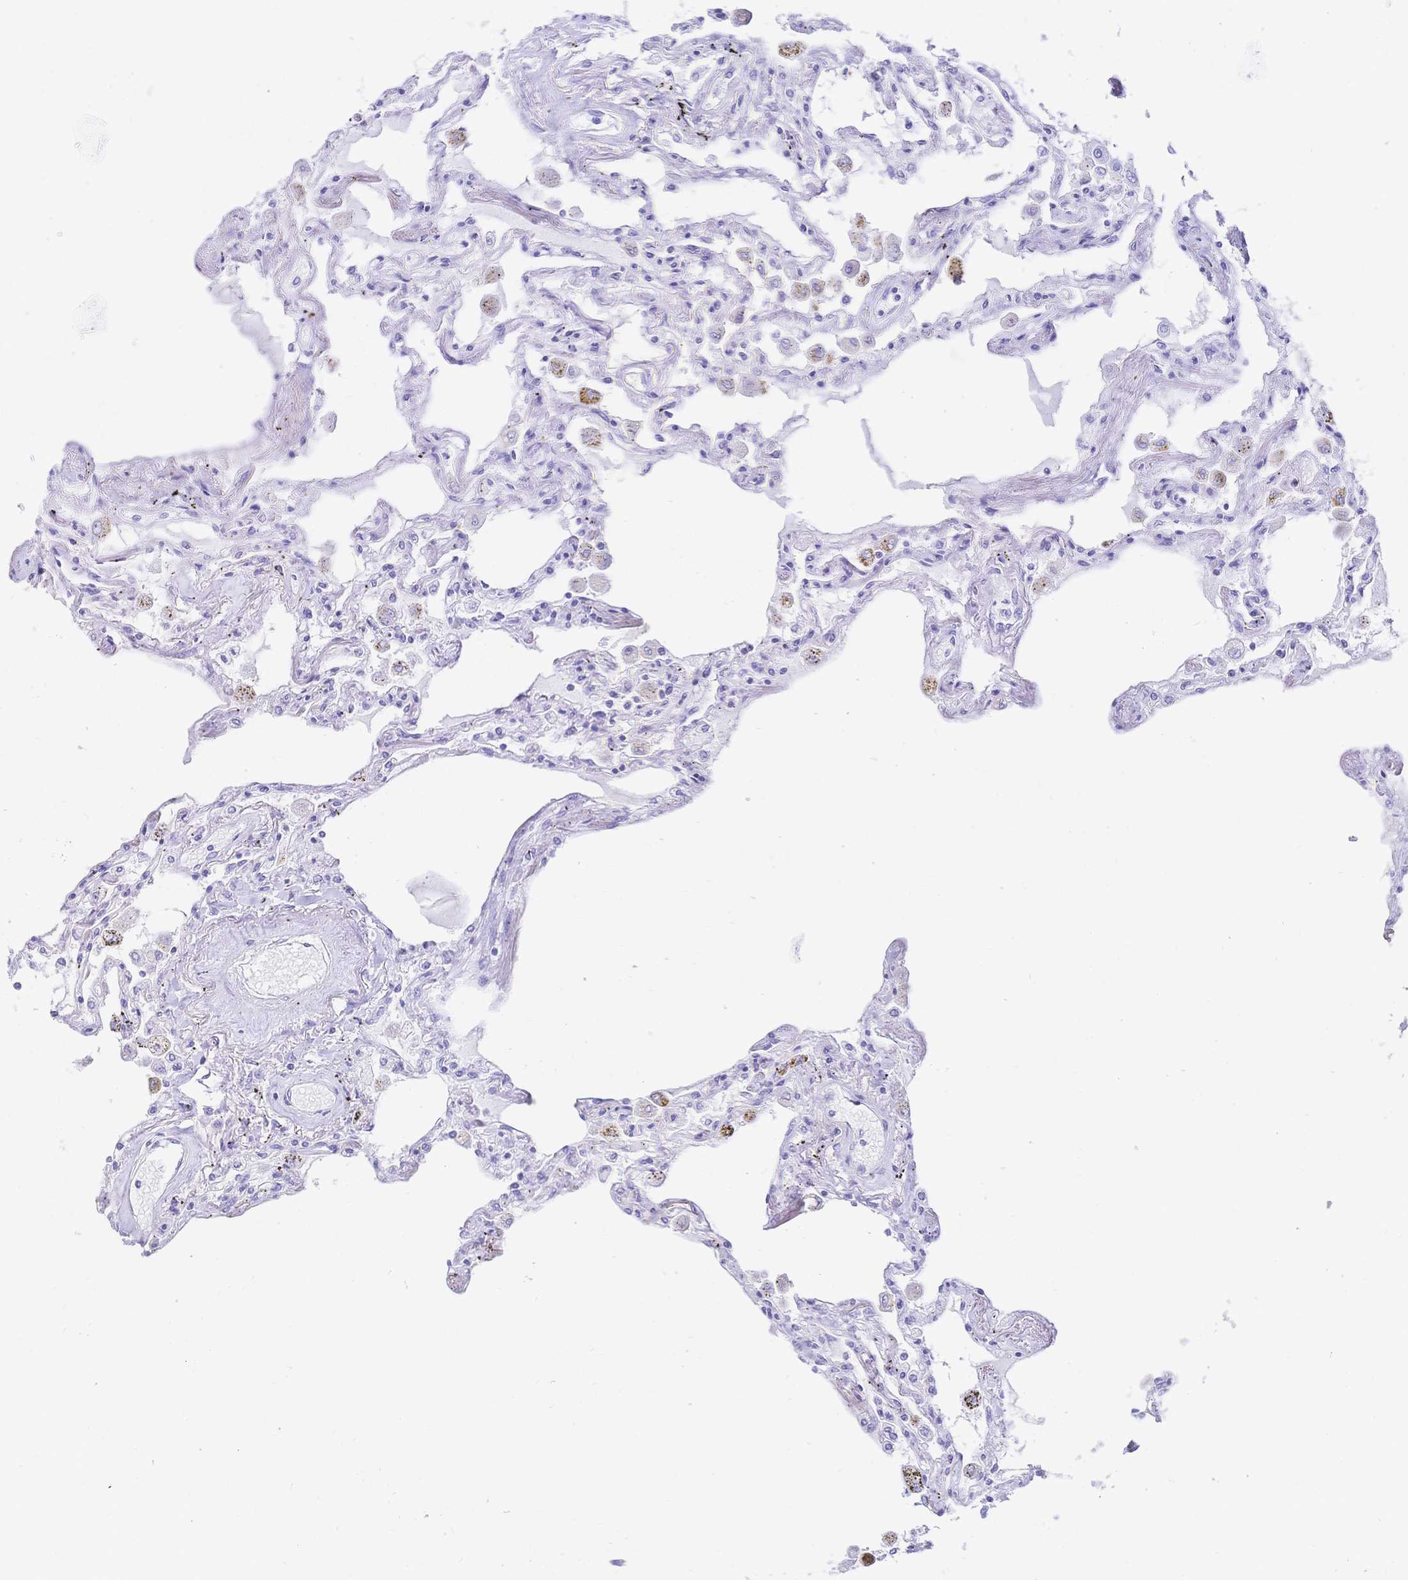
{"staining": {"intensity": "negative", "quantity": "none", "location": "none"}, "tissue": "lung", "cell_type": "Alveolar cells", "image_type": "normal", "snomed": [{"axis": "morphology", "description": "Normal tissue, NOS"}, {"axis": "morphology", "description": "Adenocarcinoma, NOS"}, {"axis": "topography", "description": "Cartilage tissue"}, {"axis": "topography", "description": "Lung"}], "caption": "This image is of normal lung stained with immunohistochemistry (IHC) to label a protein in brown with the nuclei are counter-stained blue. There is no staining in alveolar cells. The staining is performed using DAB (3,3'-diaminobenzidine) brown chromogen with nuclei counter-stained in using hematoxylin.", "gene": "MEP1B", "patient": {"sex": "female", "age": 67}}